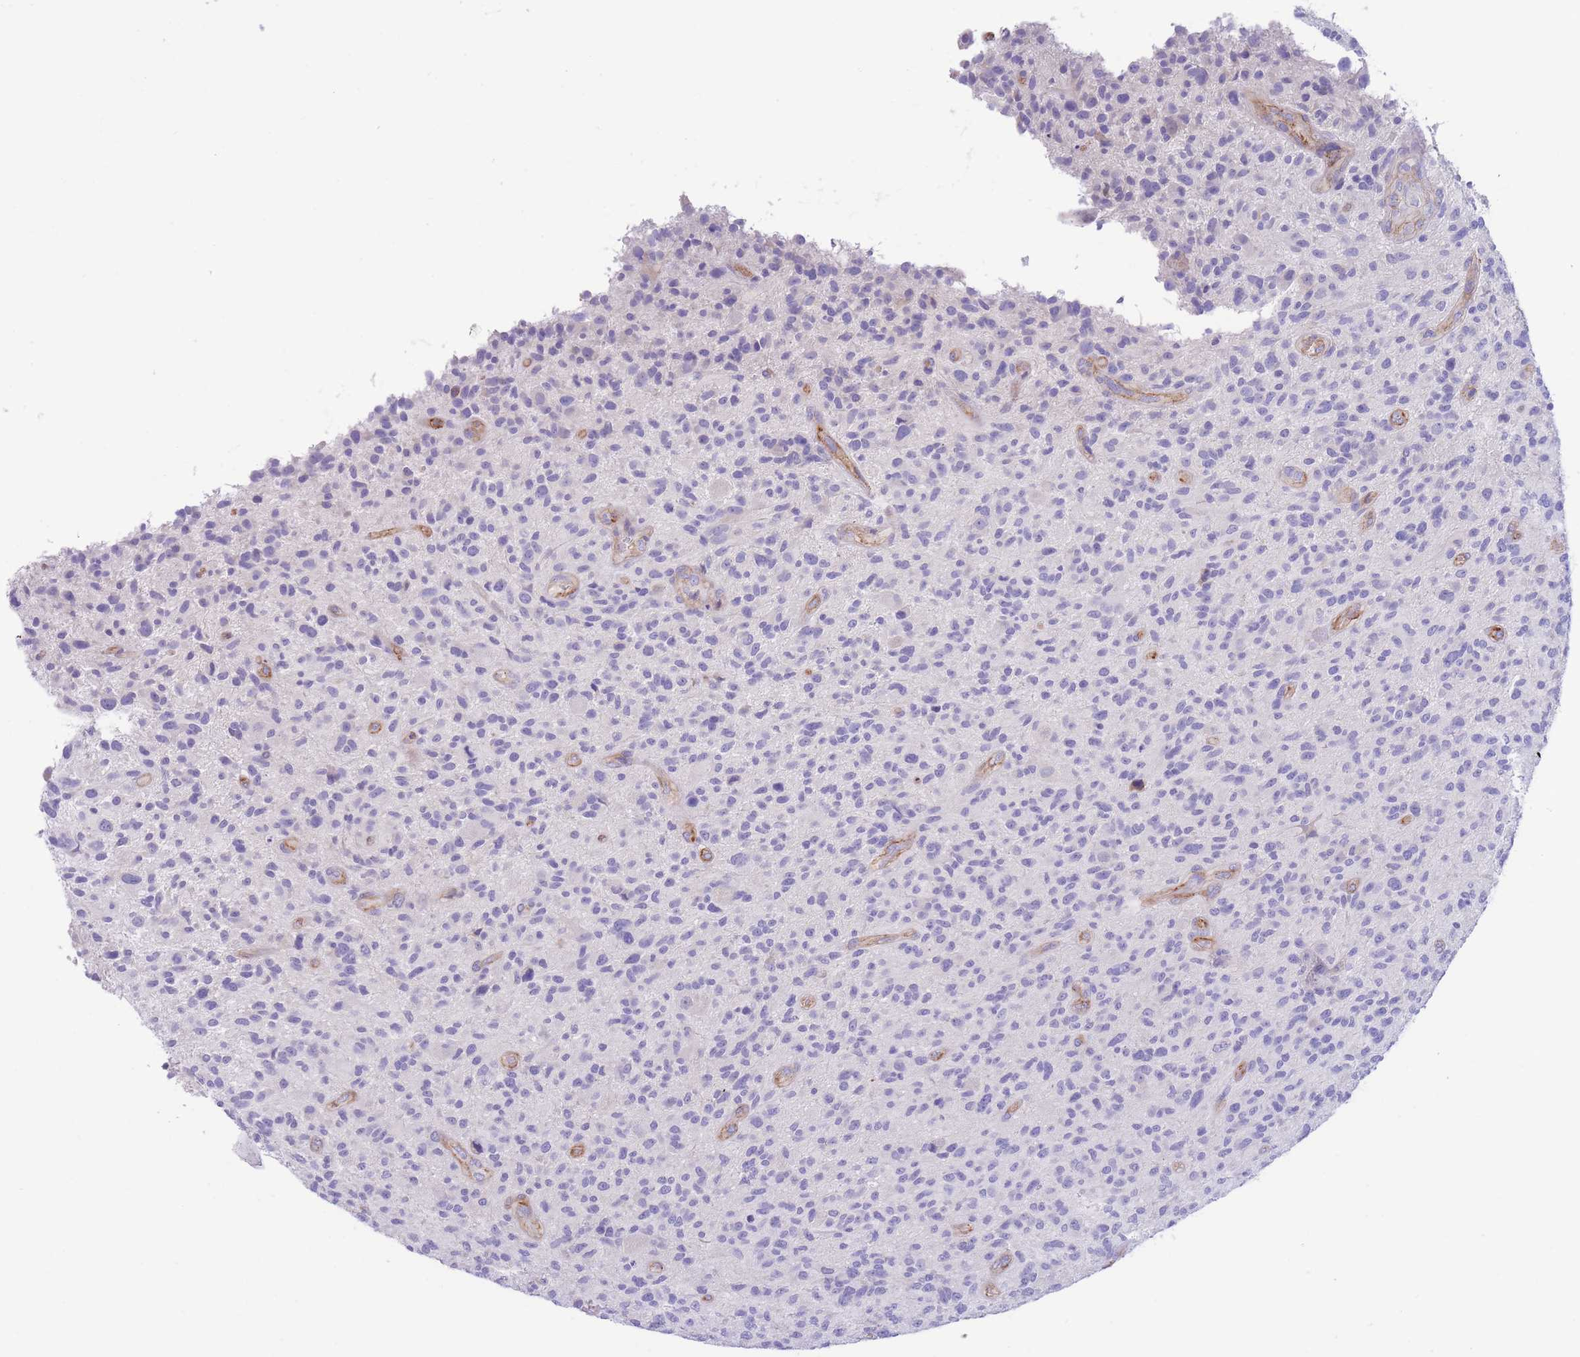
{"staining": {"intensity": "negative", "quantity": "none", "location": "none"}, "tissue": "glioma", "cell_type": "Tumor cells", "image_type": "cancer", "snomed": [{"axis": "morphology", "description": "Glioma, malignant, High grade"}, {"axis": "topography", "description": "Brain"}], "caption": "This is an IHC photomicrograph of malignant high-grade glioma. There is no staining in tumor cells.", "gene": "DET1", "patient": {"sex": "male", "age": 47}}